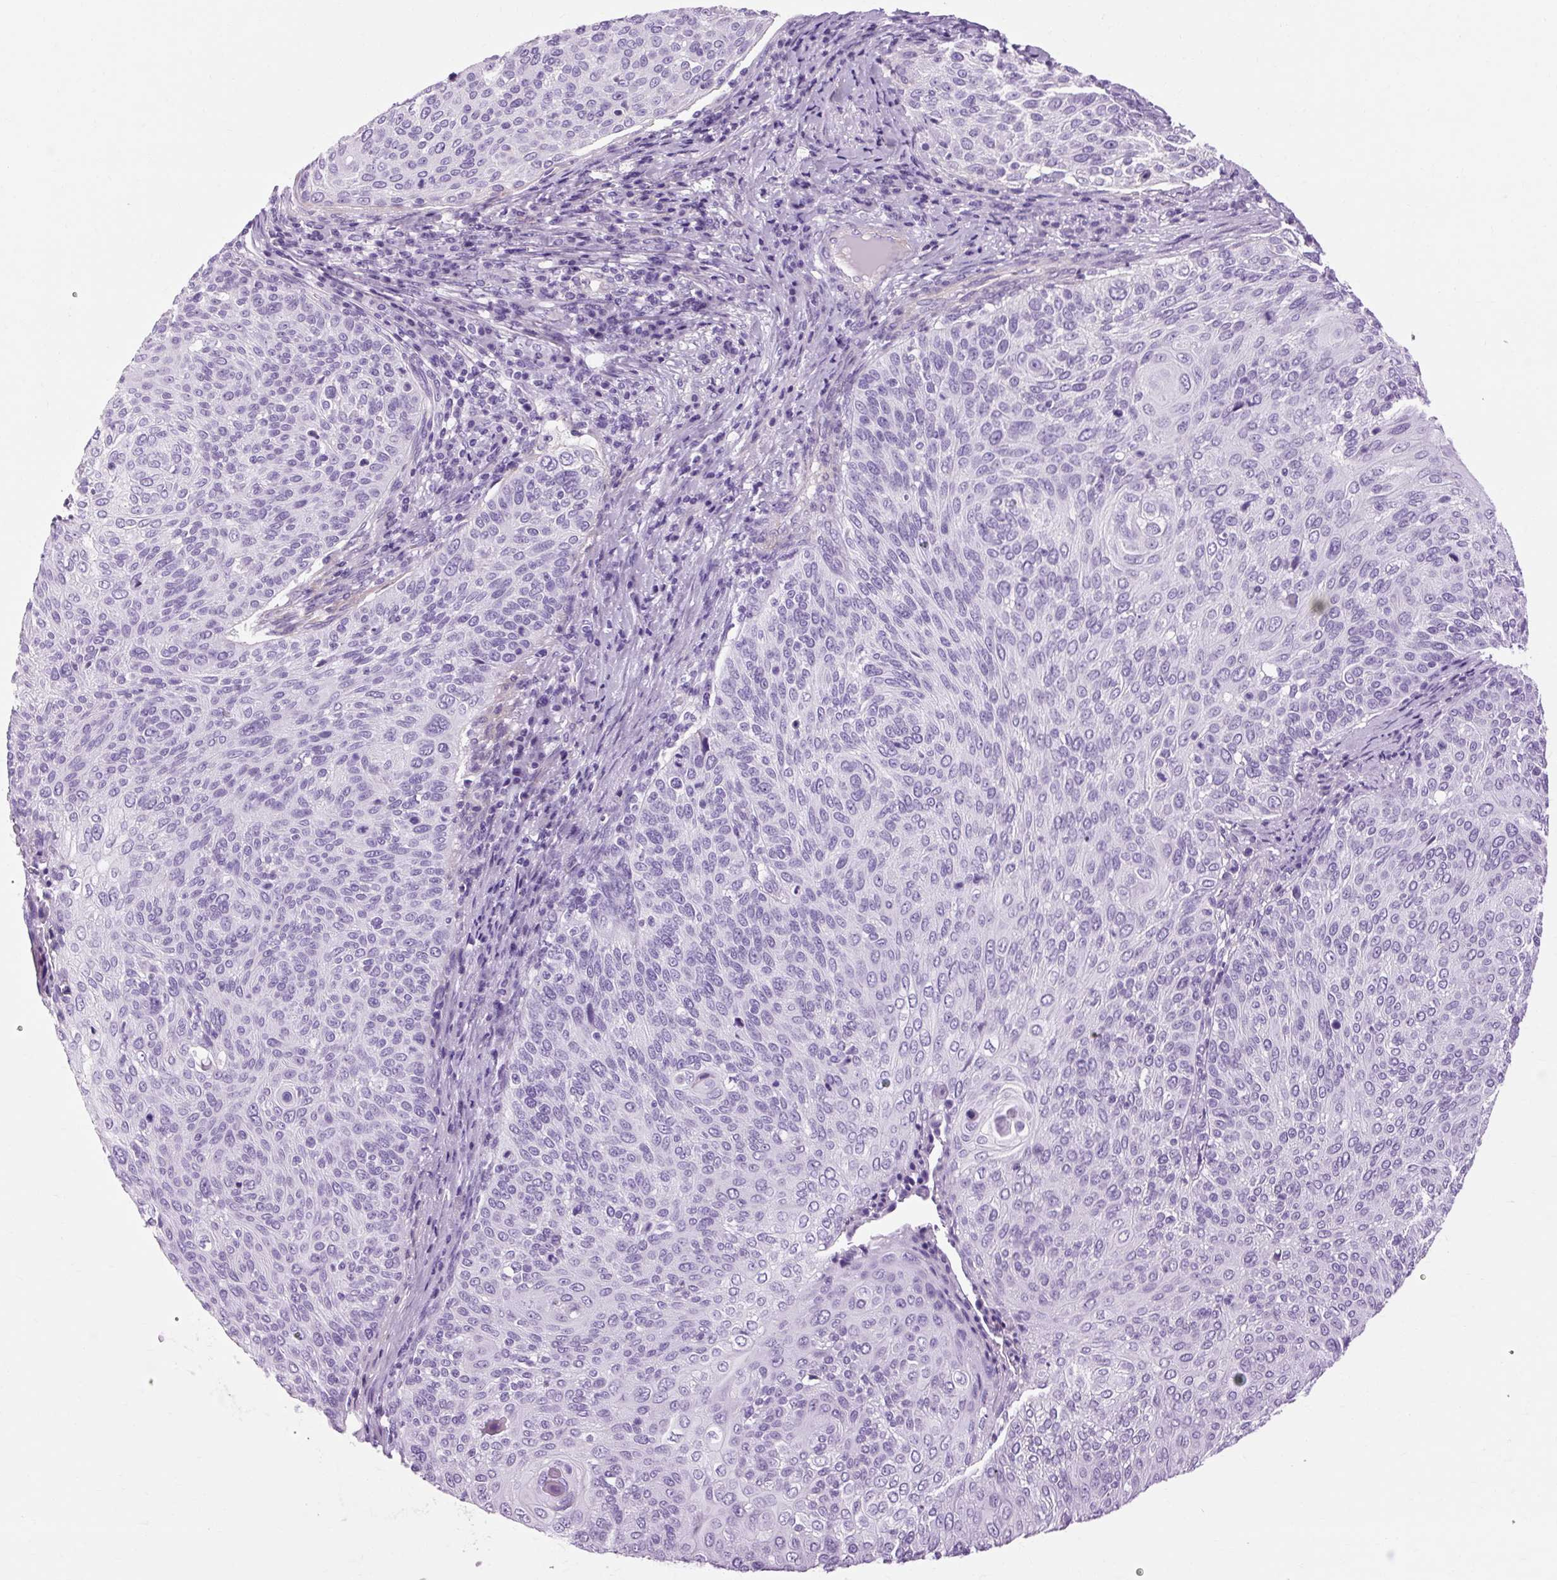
{"staining": {"intensity": "negative", "quantity": "none", "location": "none"}, "tissue": "cervical cancer", "cell_type": "Tumor cells", "image_type": "cancer", "snomed": [{"axis": "morphology", "description": "Squamous cell carcinoma, NOS"}, {"axis": "topography", "description": "Cervix"}], "caption": "Immunohistochemistry (IHC) histopathology image of cervical cancer stained for a protein (brown), which demonstrates no expression in tumor cells.", "gene": "OOEP", "patient": {"sex": "female", "age": 31}}